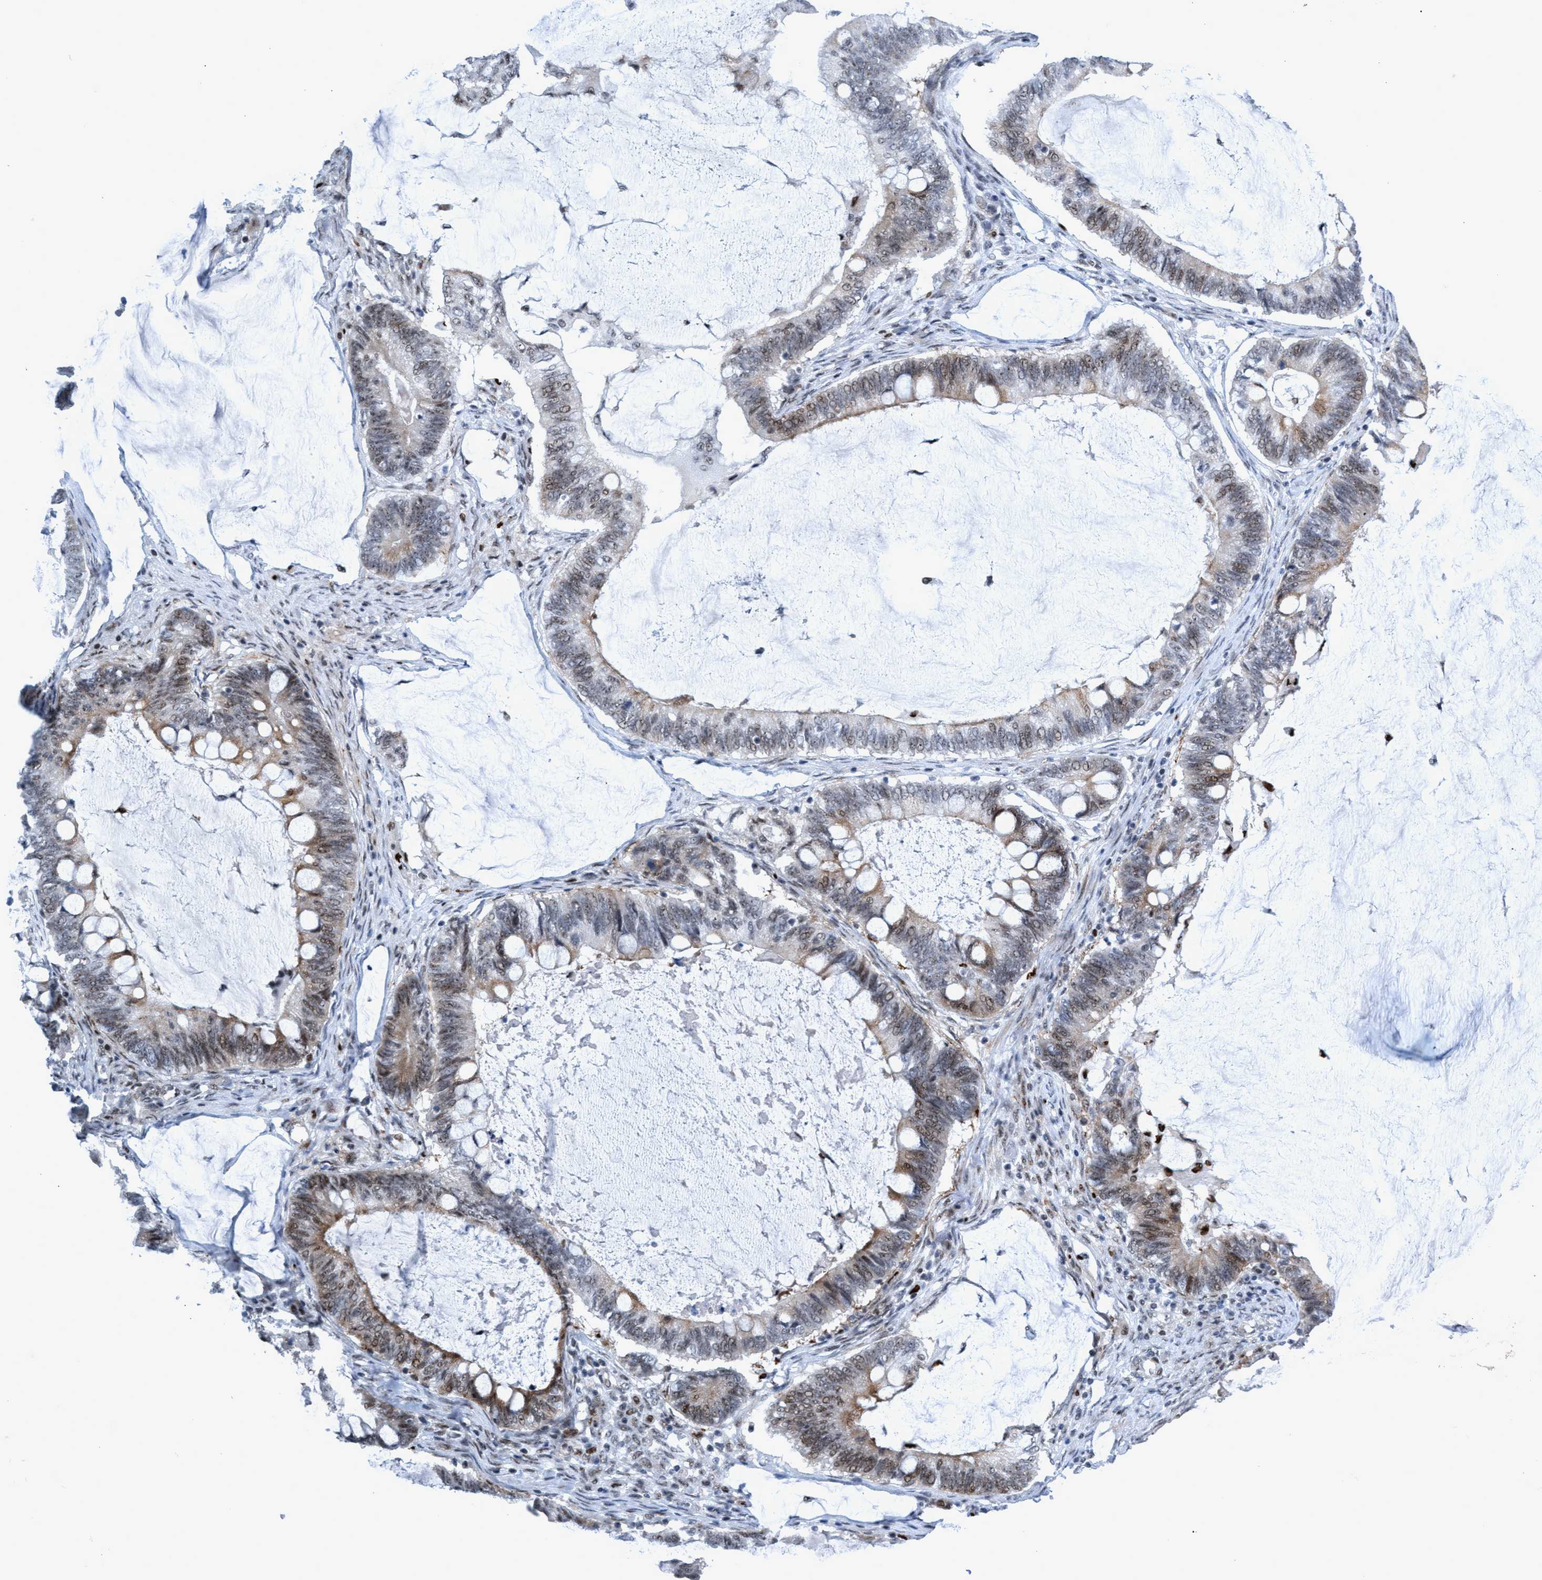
{"staining": {"intensity": "weak", "quantity": "25%-75%", "location": "cytoplasmic/membranous,nuclear"}, "tissue": "ovarian cancer", "cell_type": "Tumor cells", "image_type": "cancer", "snomed": [{"axis": "morphology", "description": "Cystadenocarcinoma, mucinous, NOS"}, {"axis": "topography", "description": "Ovary"}], "caption": "This image shows IHC staining of human ovarian mucinous cystadenocarcinoma, with low weak cytoplasmic/membranous and nuclear positivity in about 25%-75% of tumor cells.", "gene": "CWC27", "patient": {"sex": "female", "age": 61}}